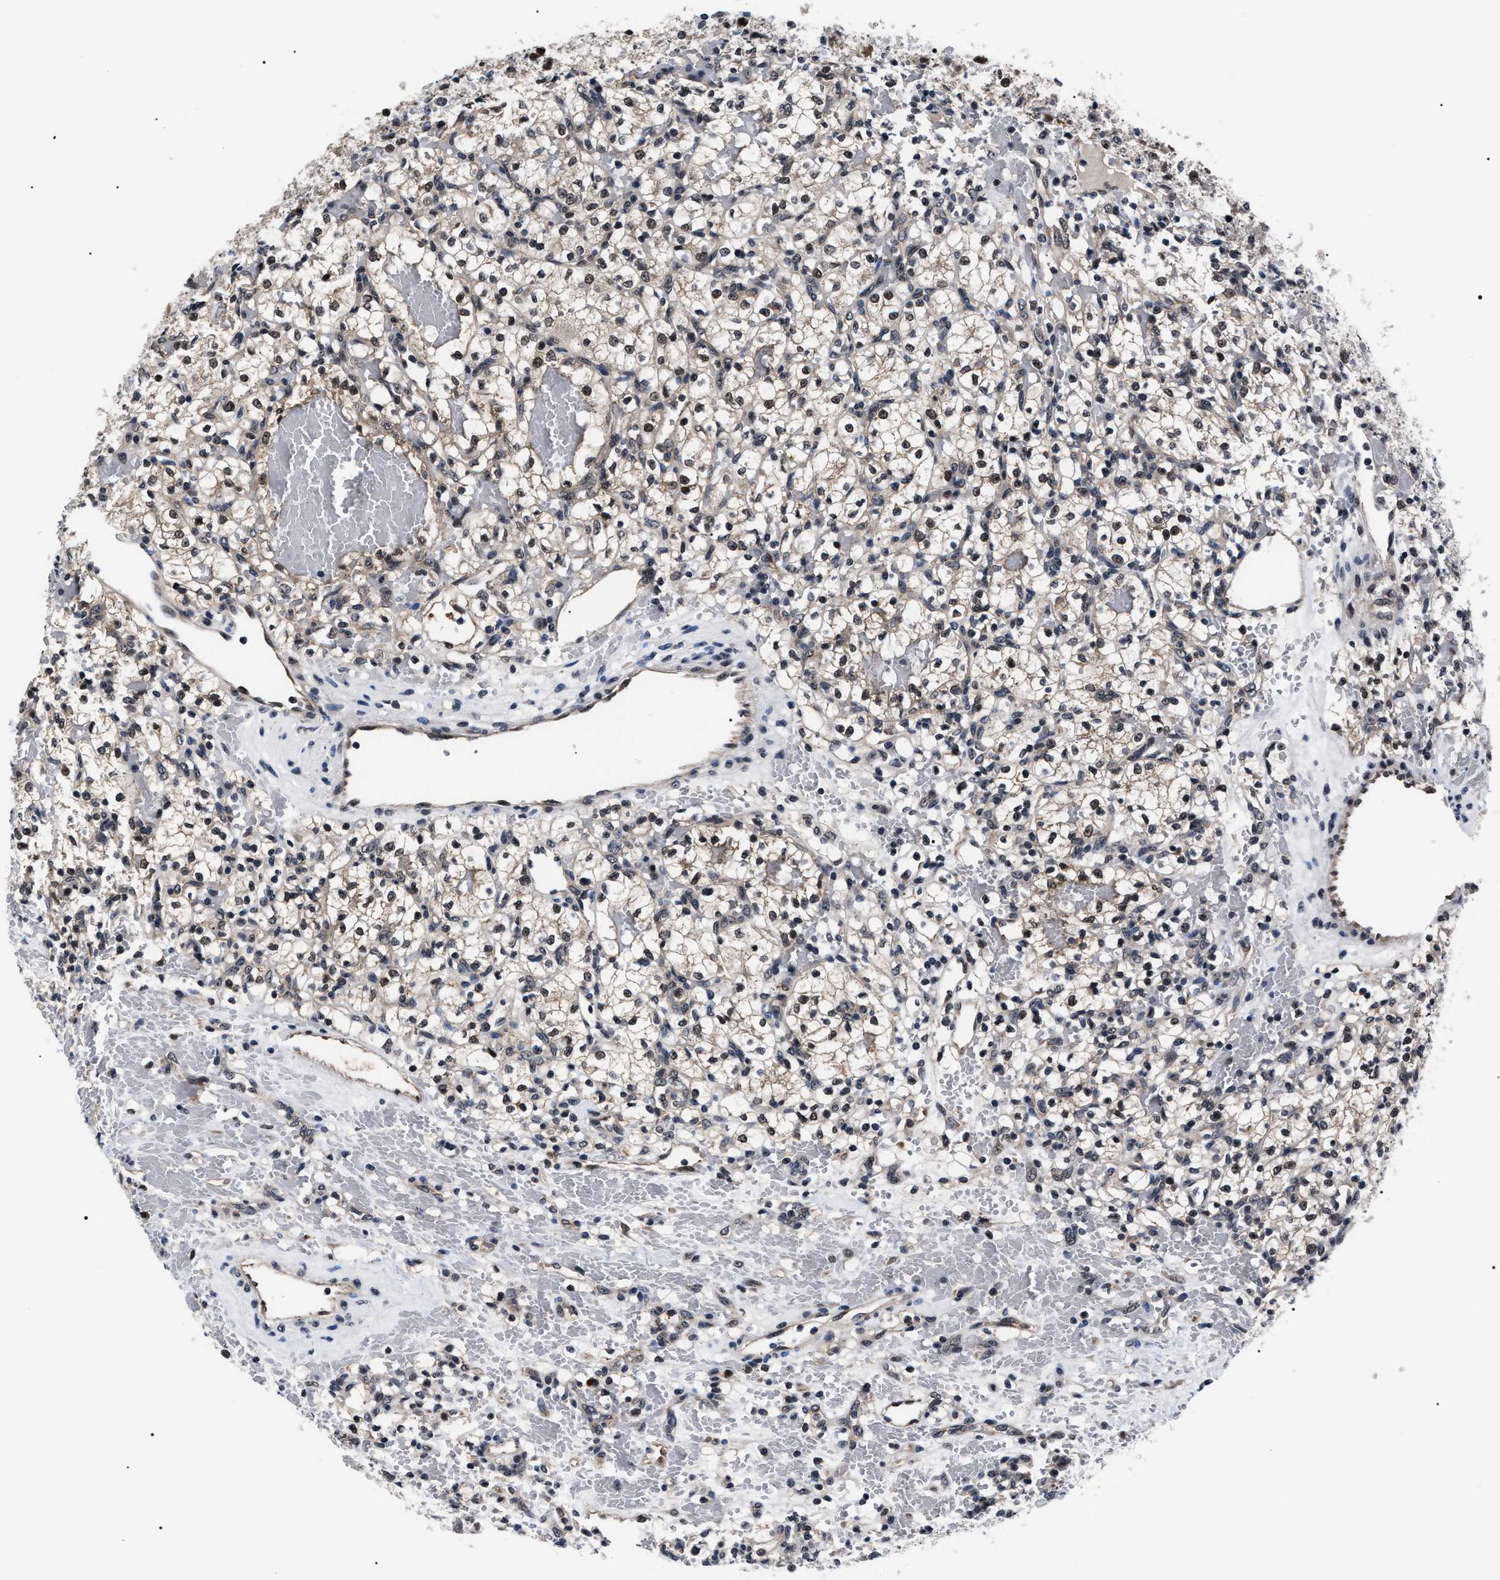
{"staining": {"intensity": "moderate", "quantity": "25%-75%", "location": "nuclear"}, "tissue": "renal cancer", "cell_type": "Tumor cells", "image_type": "cancer", "snomed": [{"axis": "morphology", "description": "Adenocarcinoma, NOS"}, {"axis": "topography", "description": "Kidney"}], "caption": "A photomicrograph of renal adenocarcinoma stained for a protein displays moderate nuclear brown staining in tumor cells.", "gene": "CSNK2A1", "patient": {"sex": "female", "age": 60}}